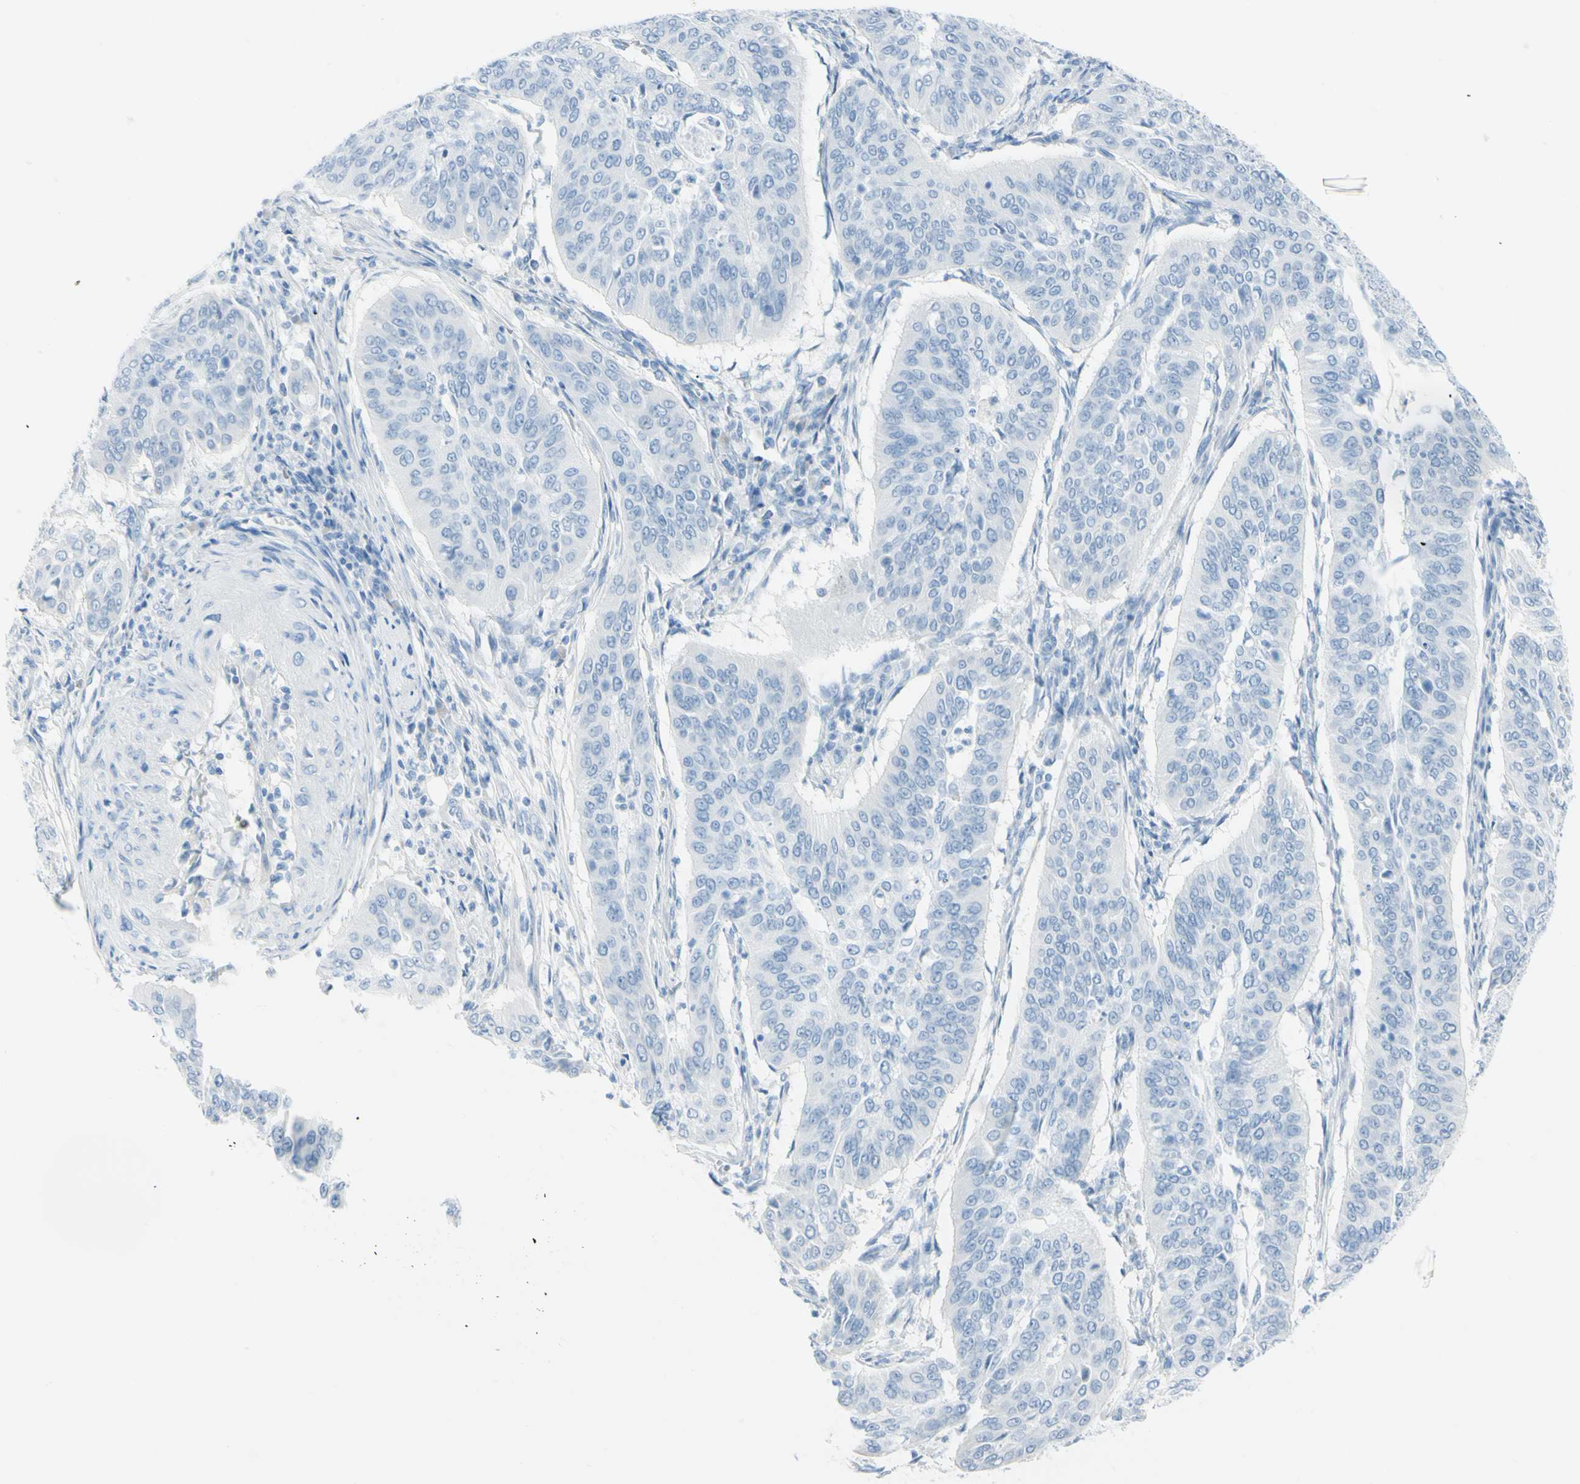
{"staining": {"intensity": "negative", "quantity": "none", "location": "none"}, "tissue": "cervical cancer", "cell_type": "Tumor cells", "image_type": "cancer", "snomed": [{"axis": "morphology", "description": "Normal tissue, NOS"}, {"axis": "morphology", "description": "Squamous cell carcinoma, NOS"}, {"axis": "topography", "description": "Cervix"}], "caption": "Immunohistochemistry image of neoplastic tissue: cervical cancer stained with DAB reveals no significant protein expression in tumor cells. (Stains: DAB immunohistochemistry (IHC) with hematoxylin counter stain, Microscopy: brightfield microscopy at high magnification).", "gene": "TFPI2", "patient": {"sex": "female", "age": 39}}